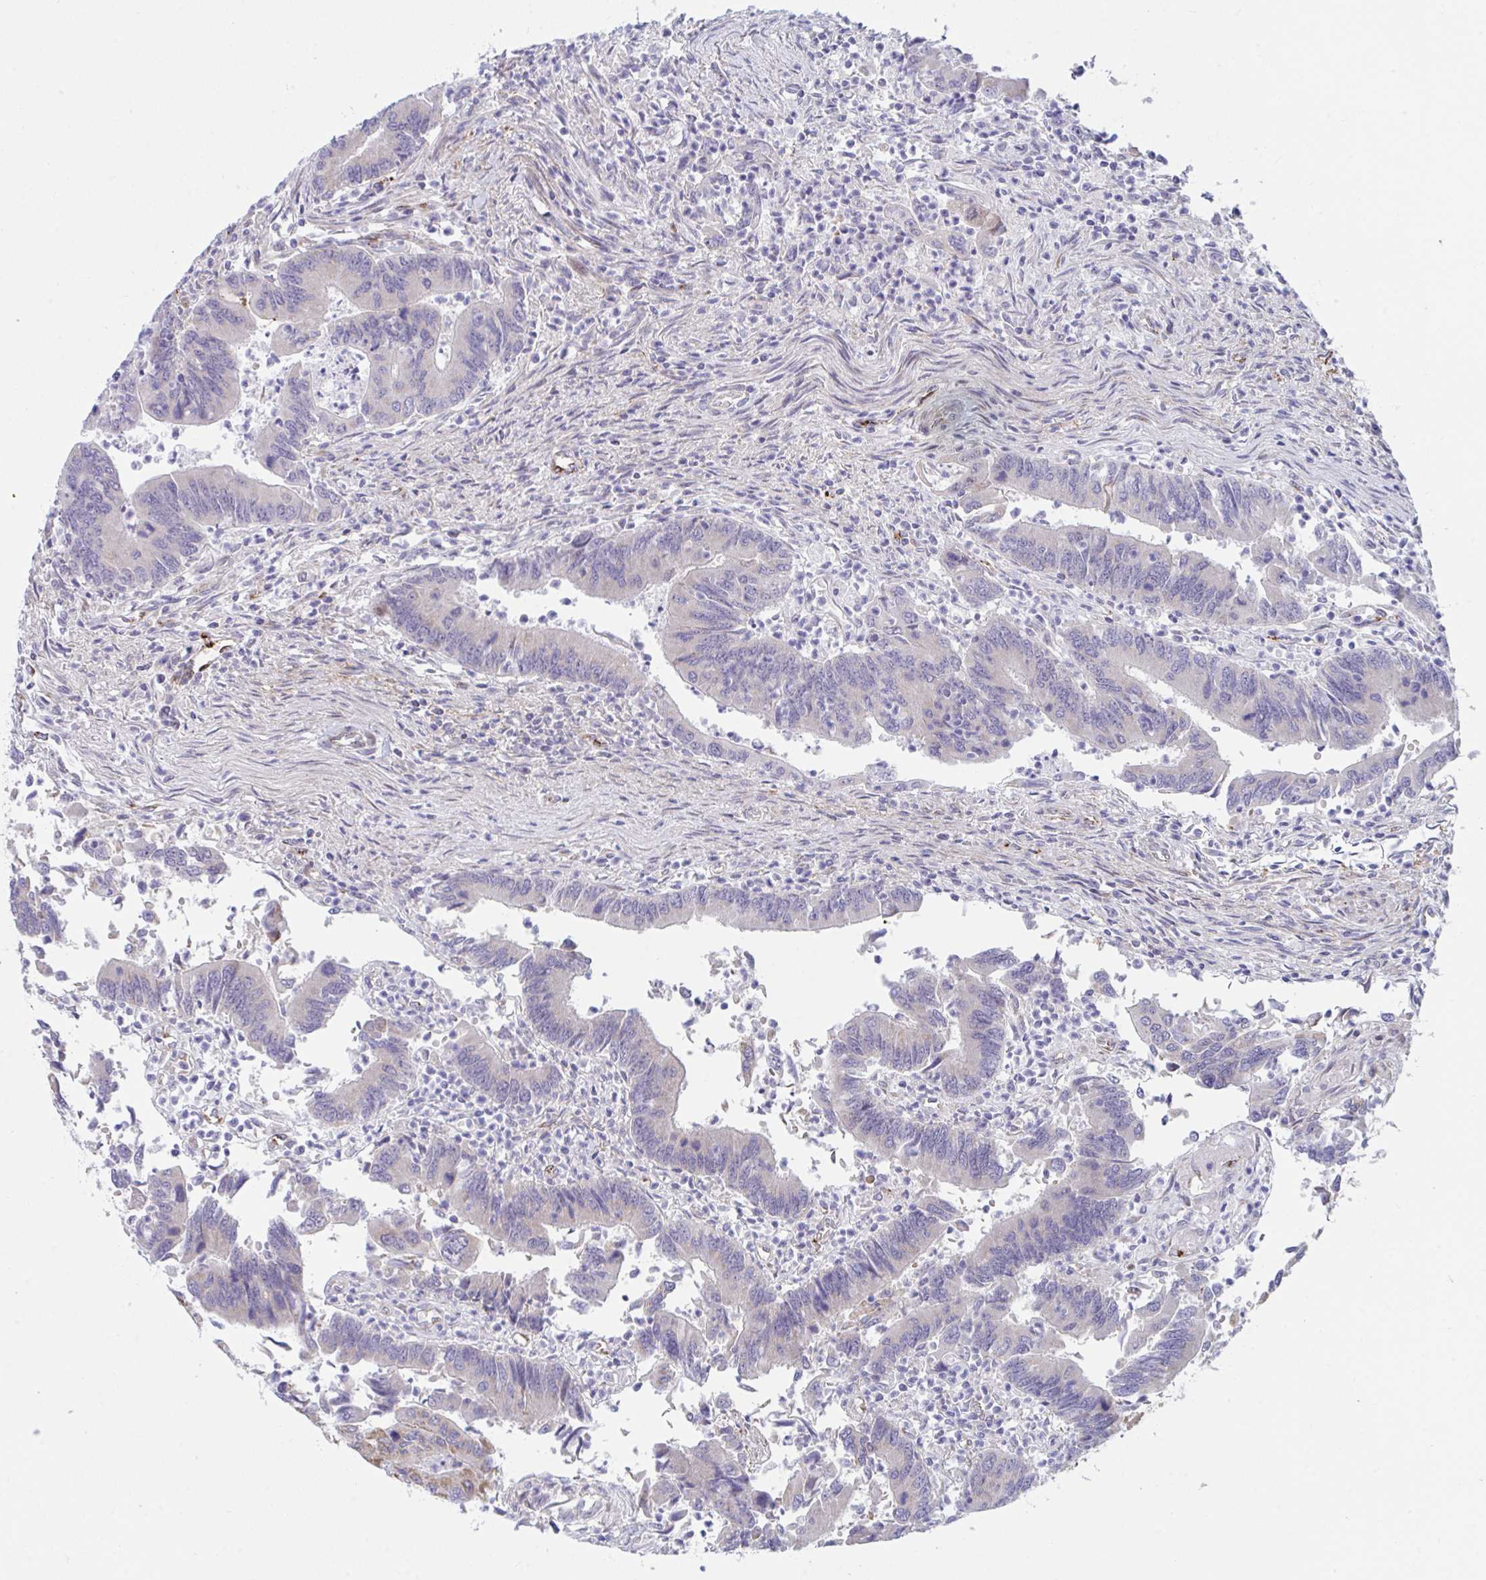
{"staining": {"intensity": "negative", "quantity": "none", "location": "none"}, "tissue": "colorectal cancer", "cell_type": "Tumor cells", "image_type": "cancer", "snomed": [{"axis": "morphology", "description": "Adenocarcinoma, NOS"}, {"axis": "topography", "description": "Colon"}], "caption": "This image is of colorectal cancer (adenocarcinoma) stained with IHC to label a protein in brown with the nuclei are counter-stained blue. There is no expression in tumor cells.", "gene": "IL37", "patient": {"sex": "female", "age": 67}}